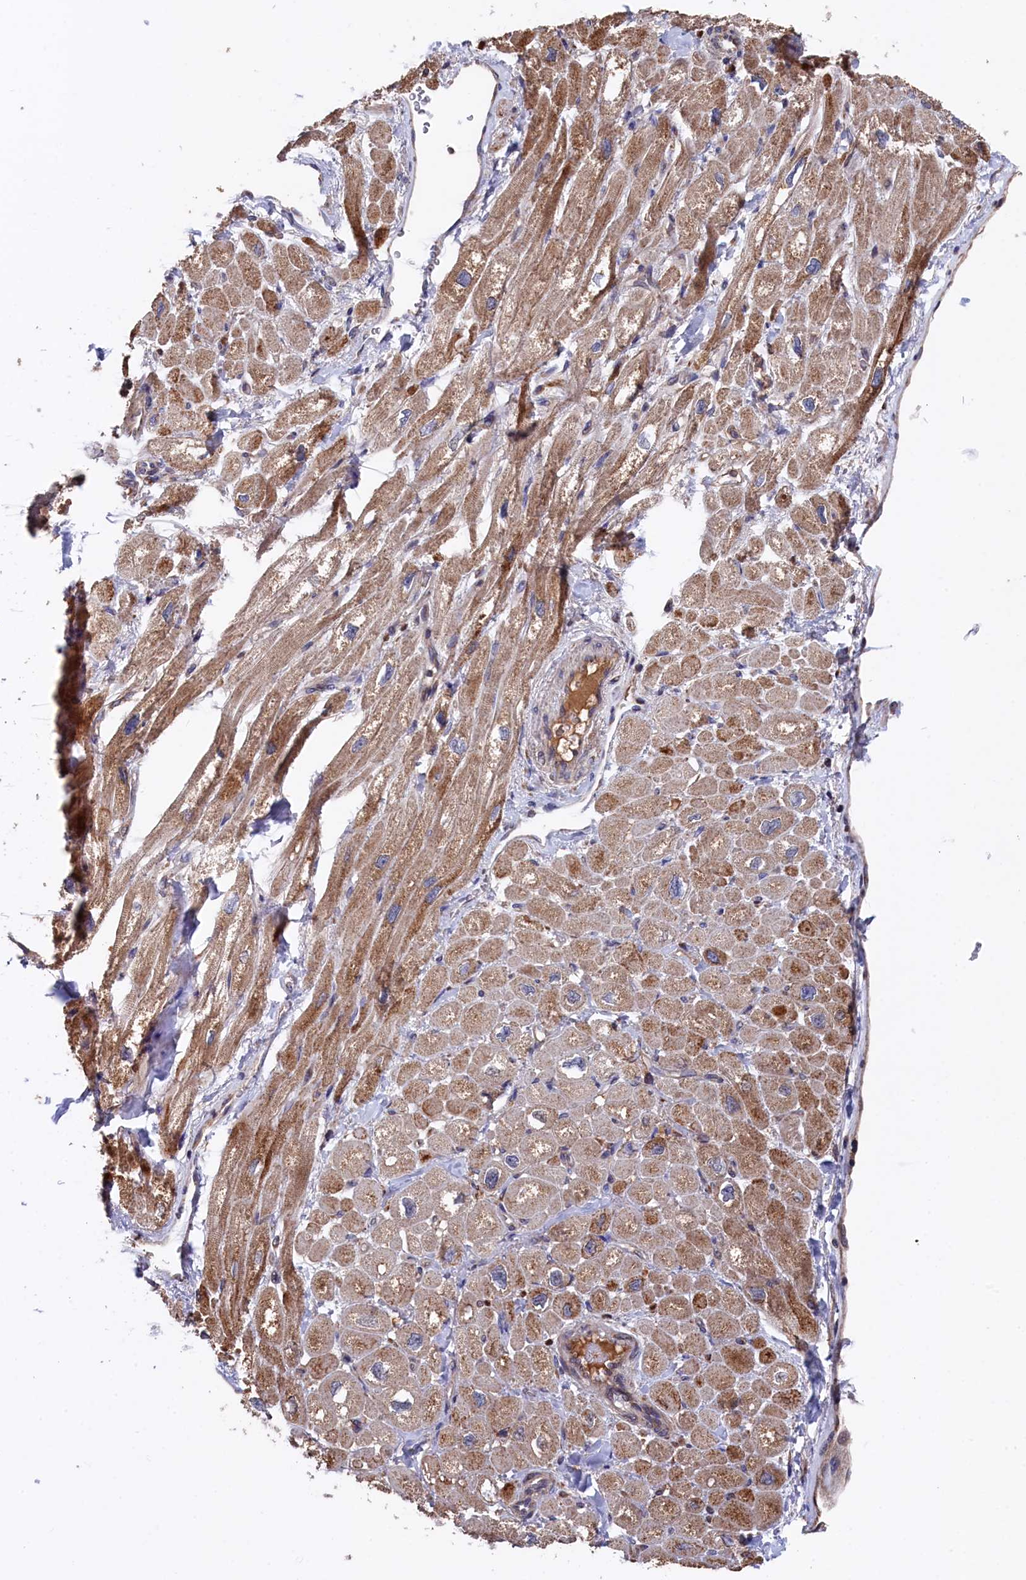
{"staining": {"intensity": "moderate", "quantity": "25%-75%", "location": "cytoplasmic/membranous"}, "tissue": "heart muscle", "cell_type": "Cardiomyocytes", "image_type": "normal", "snomed": [{"axis": "morphology", "description": "Normal tissue, NOS"}, {"axis": "topography", "description": "Heart"}], "caption": "This histopathology image shows benign heart muscle stained with immunohistochemistry (IHC) to label a protein in brown. The cytoplasmic/membranous of cardiomyocytes show moderate positivity for the protein. Nuclei are counter-stained blue.", "gene": "SLC12A4", "patient": {"sex": "male", "age": 65}}